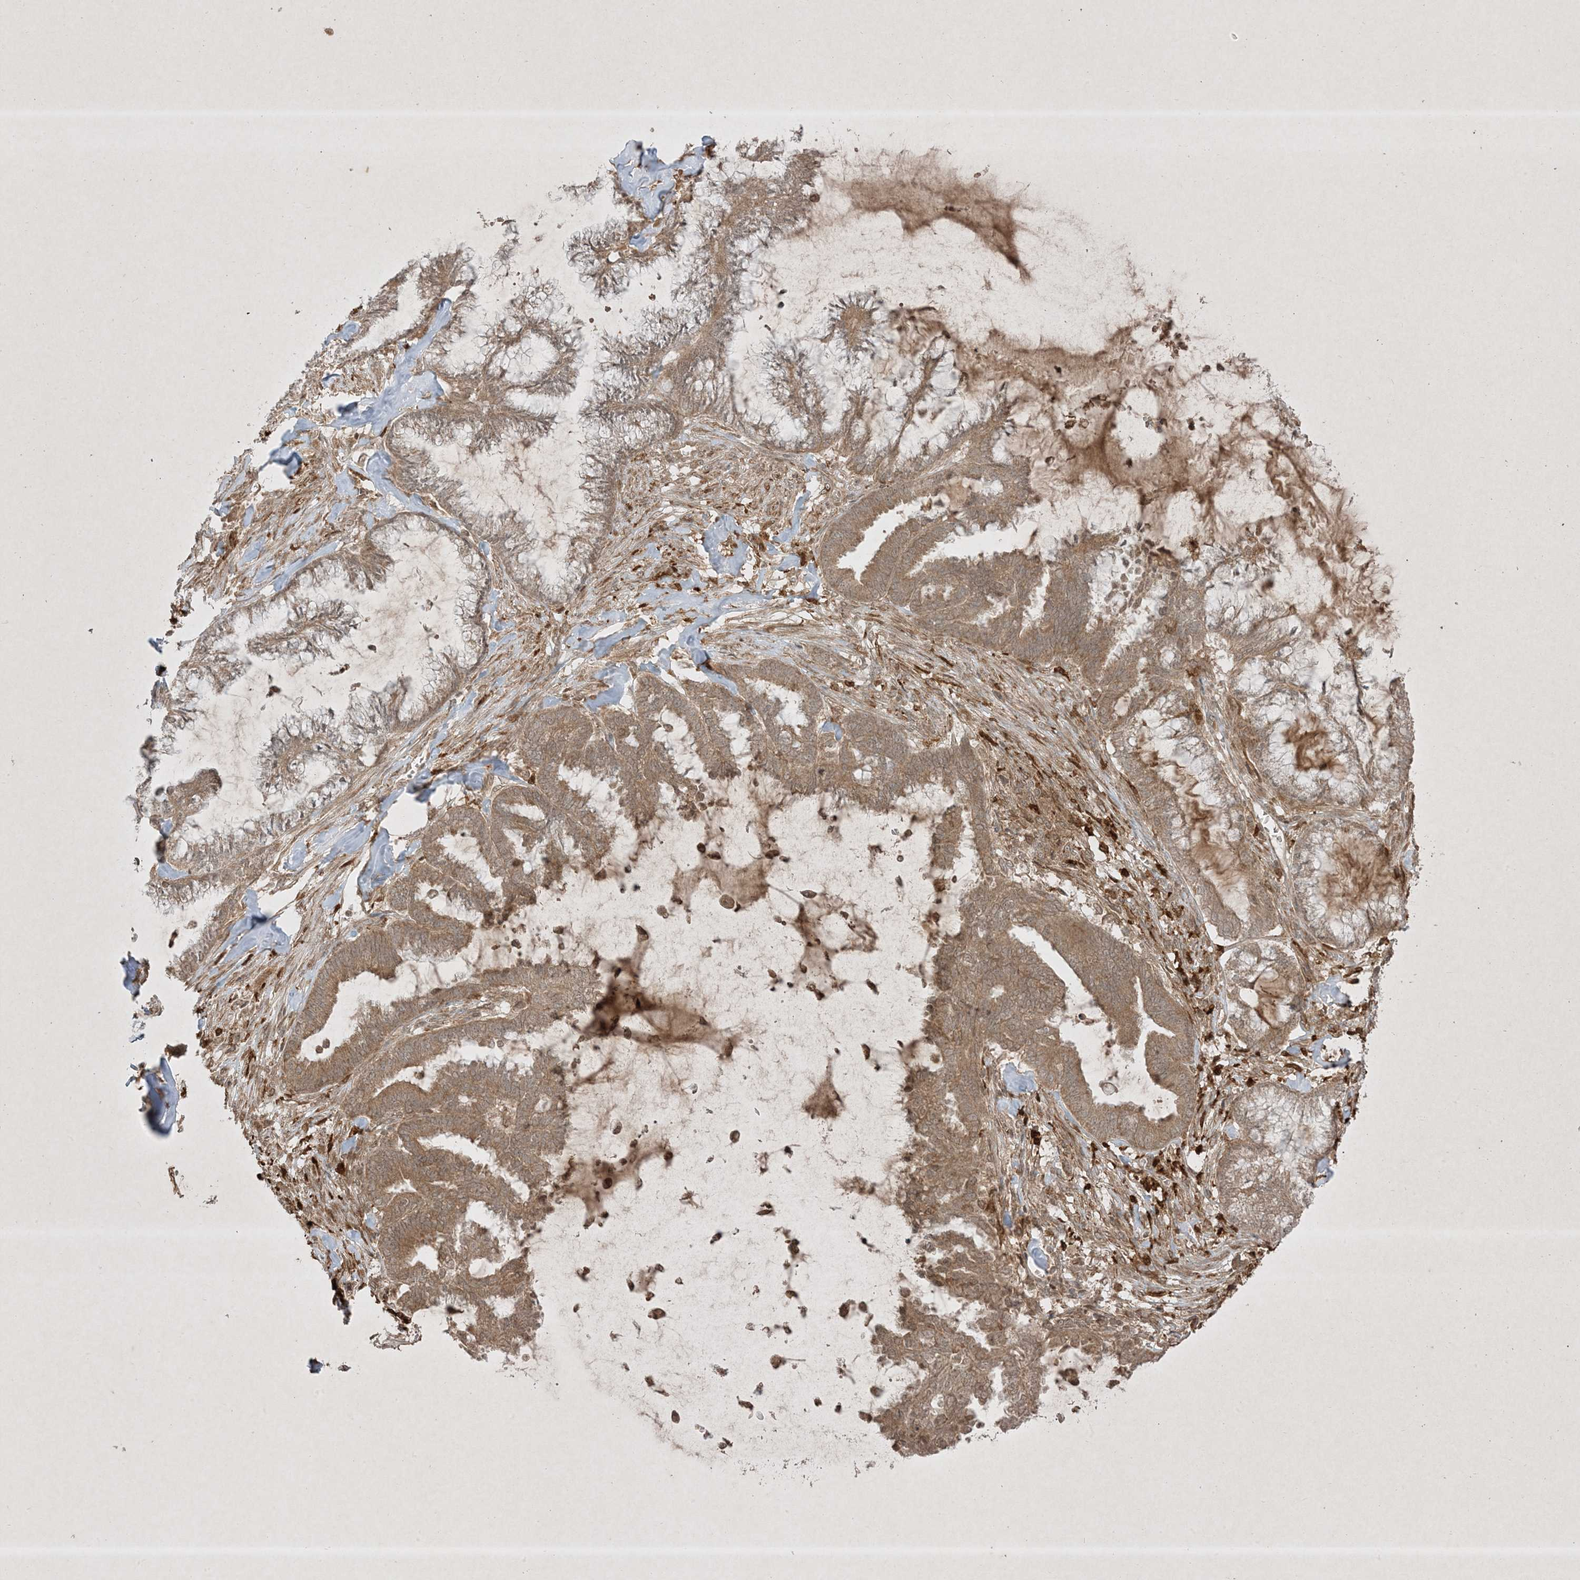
{"staining": {"intensity": "moderate", "quantity": ">75%", "location": "cytoplasmic/membranous"}, "tissue": "endometrial cancer", "cell_type": "Tumor cells", "image_type": "cancer", "snomed": [{"axis": "morphology", "description": "Adenocarcinoma, NOS"}, {"axis": "topography", "description": "Endometrium"}], "caption": "This is a photomicrograph of IHC staining of endometrial adenocarcinoma, which shows moderate expression in the cytoplasmic/membranous of tumor cells.", "gene": "PTK6", "patient": {"sex": "female", "age": 86}}